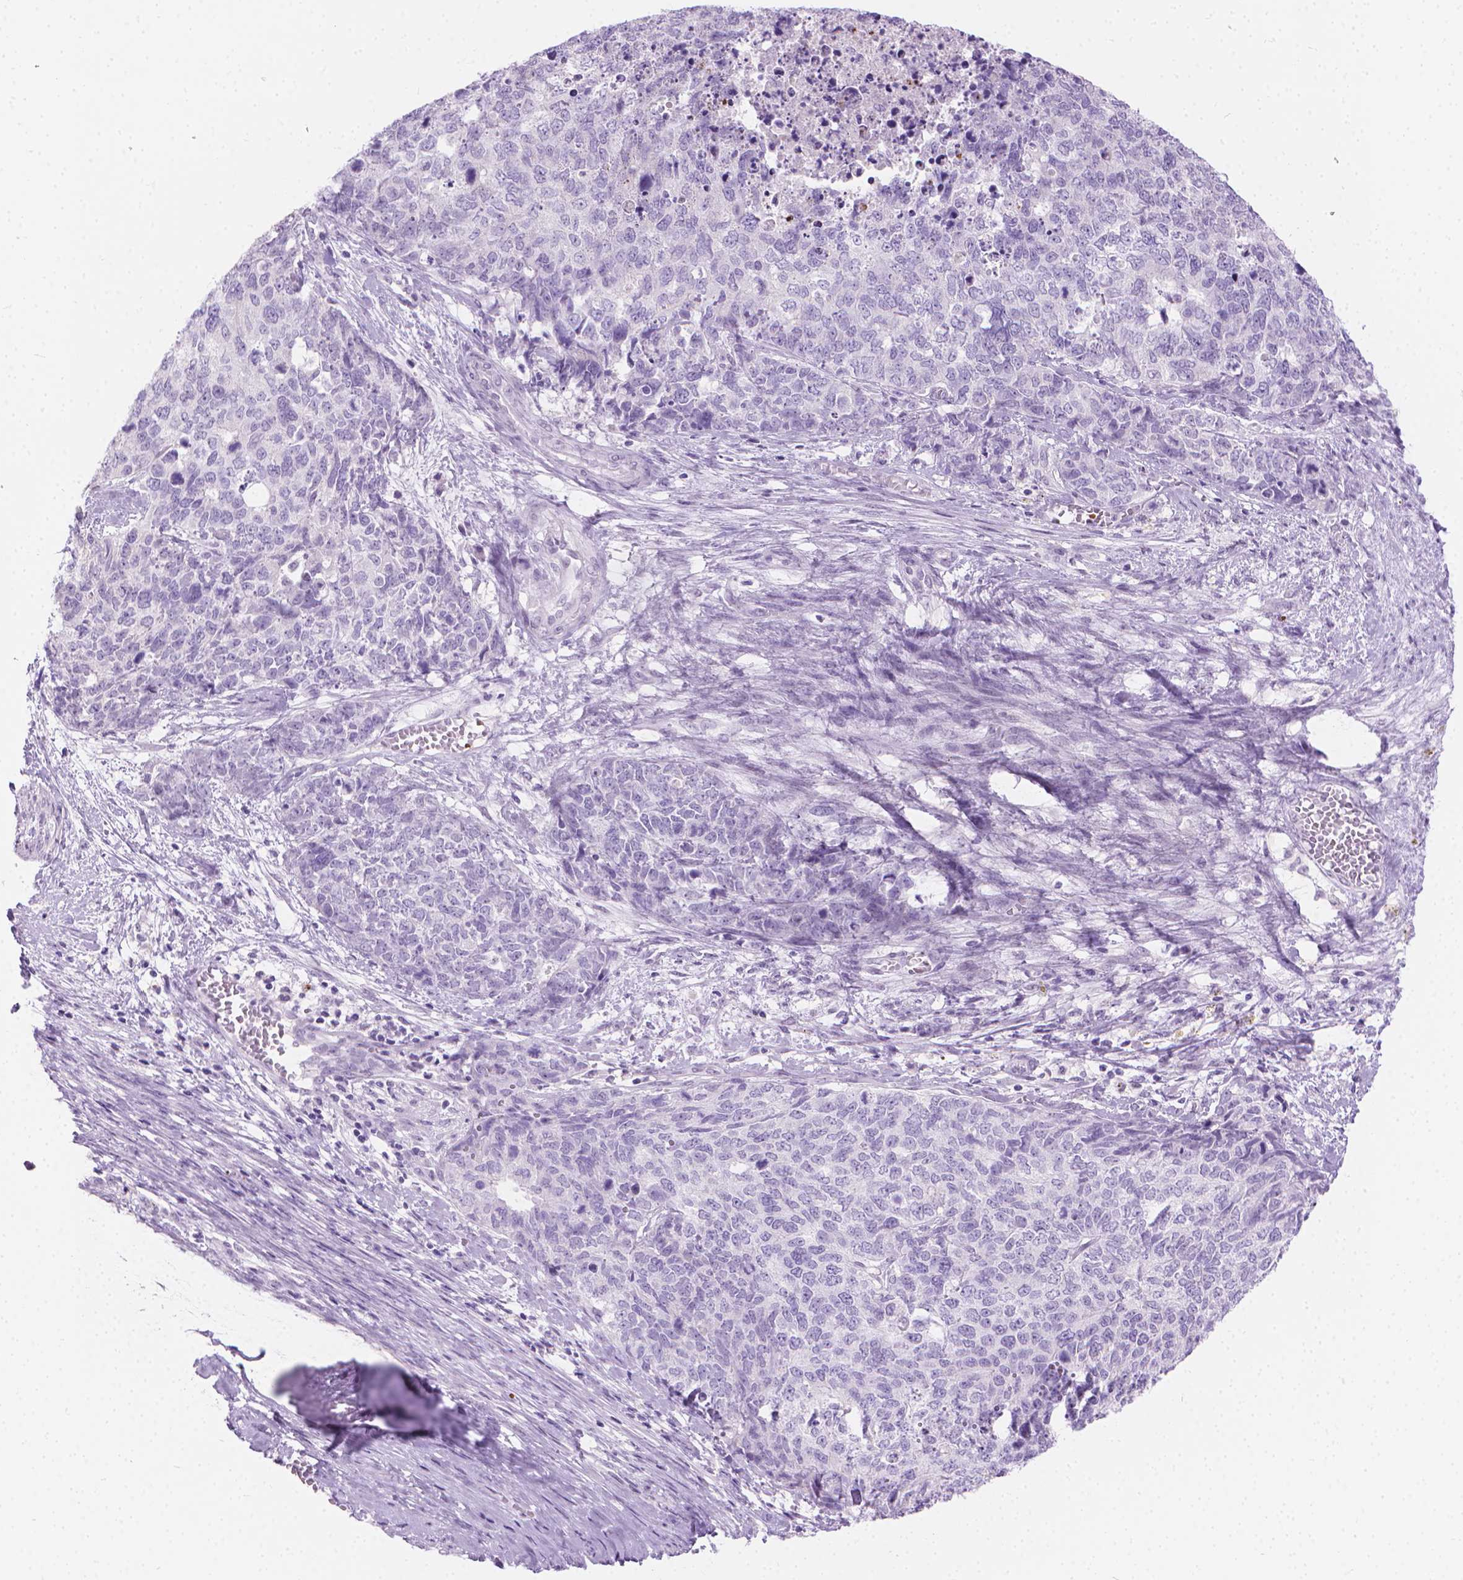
{"staining": {"intensity": "negative", "quantity": "none", "location": "none"}, "tissue": "cervical cancer", "cell_type": "Tumor cells", "image_type": "cancer", "snomed": [{"axis": "morphology", "description": "Squamous cell carcinoma, NOS"}, {"axis": "topography", "description": "Cervix"}], "caption": "Tumor cells are negative for protein expression in human cervical cancer.", "gene": "CFAP52", "patient": {"sex": "female", "age": 63}}